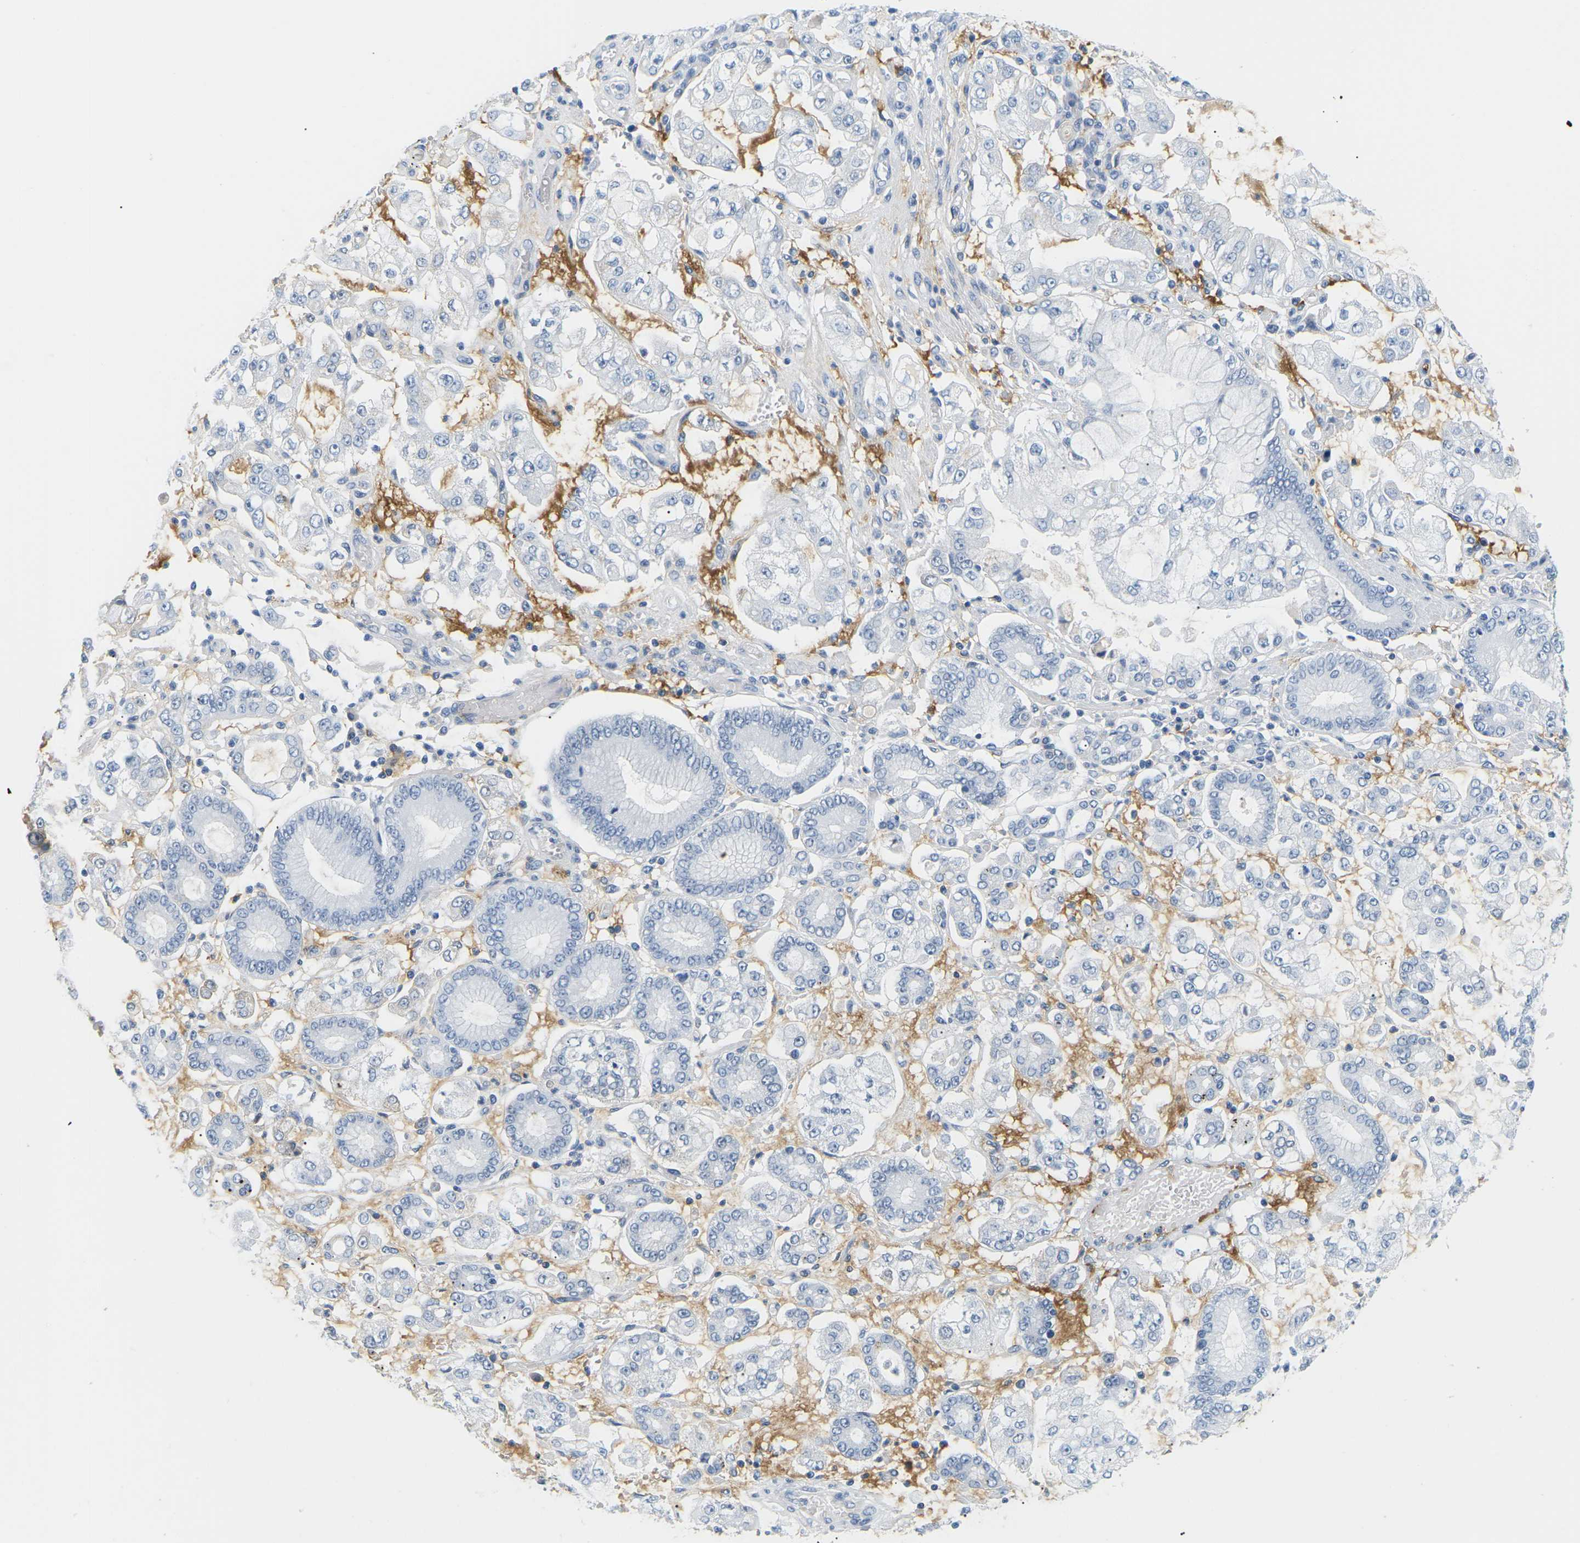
{"staining": {"intensity": "negative", "quantity": "none", "location": "none"}, "tissue": "stomach cancer", "cell_type": "Tumor cells", "image_type": "cancer", "snomed": [{"axis": "morphology", "description": "Adenocarcinoma, NOS"}, {"axis": "topography", "description": "Stomach"}], "caption": "The micrograph shows no staining of tumor cells in stomach cancer.", "gene": "APOB", "patient": {"sex": "male", "age": 76}}